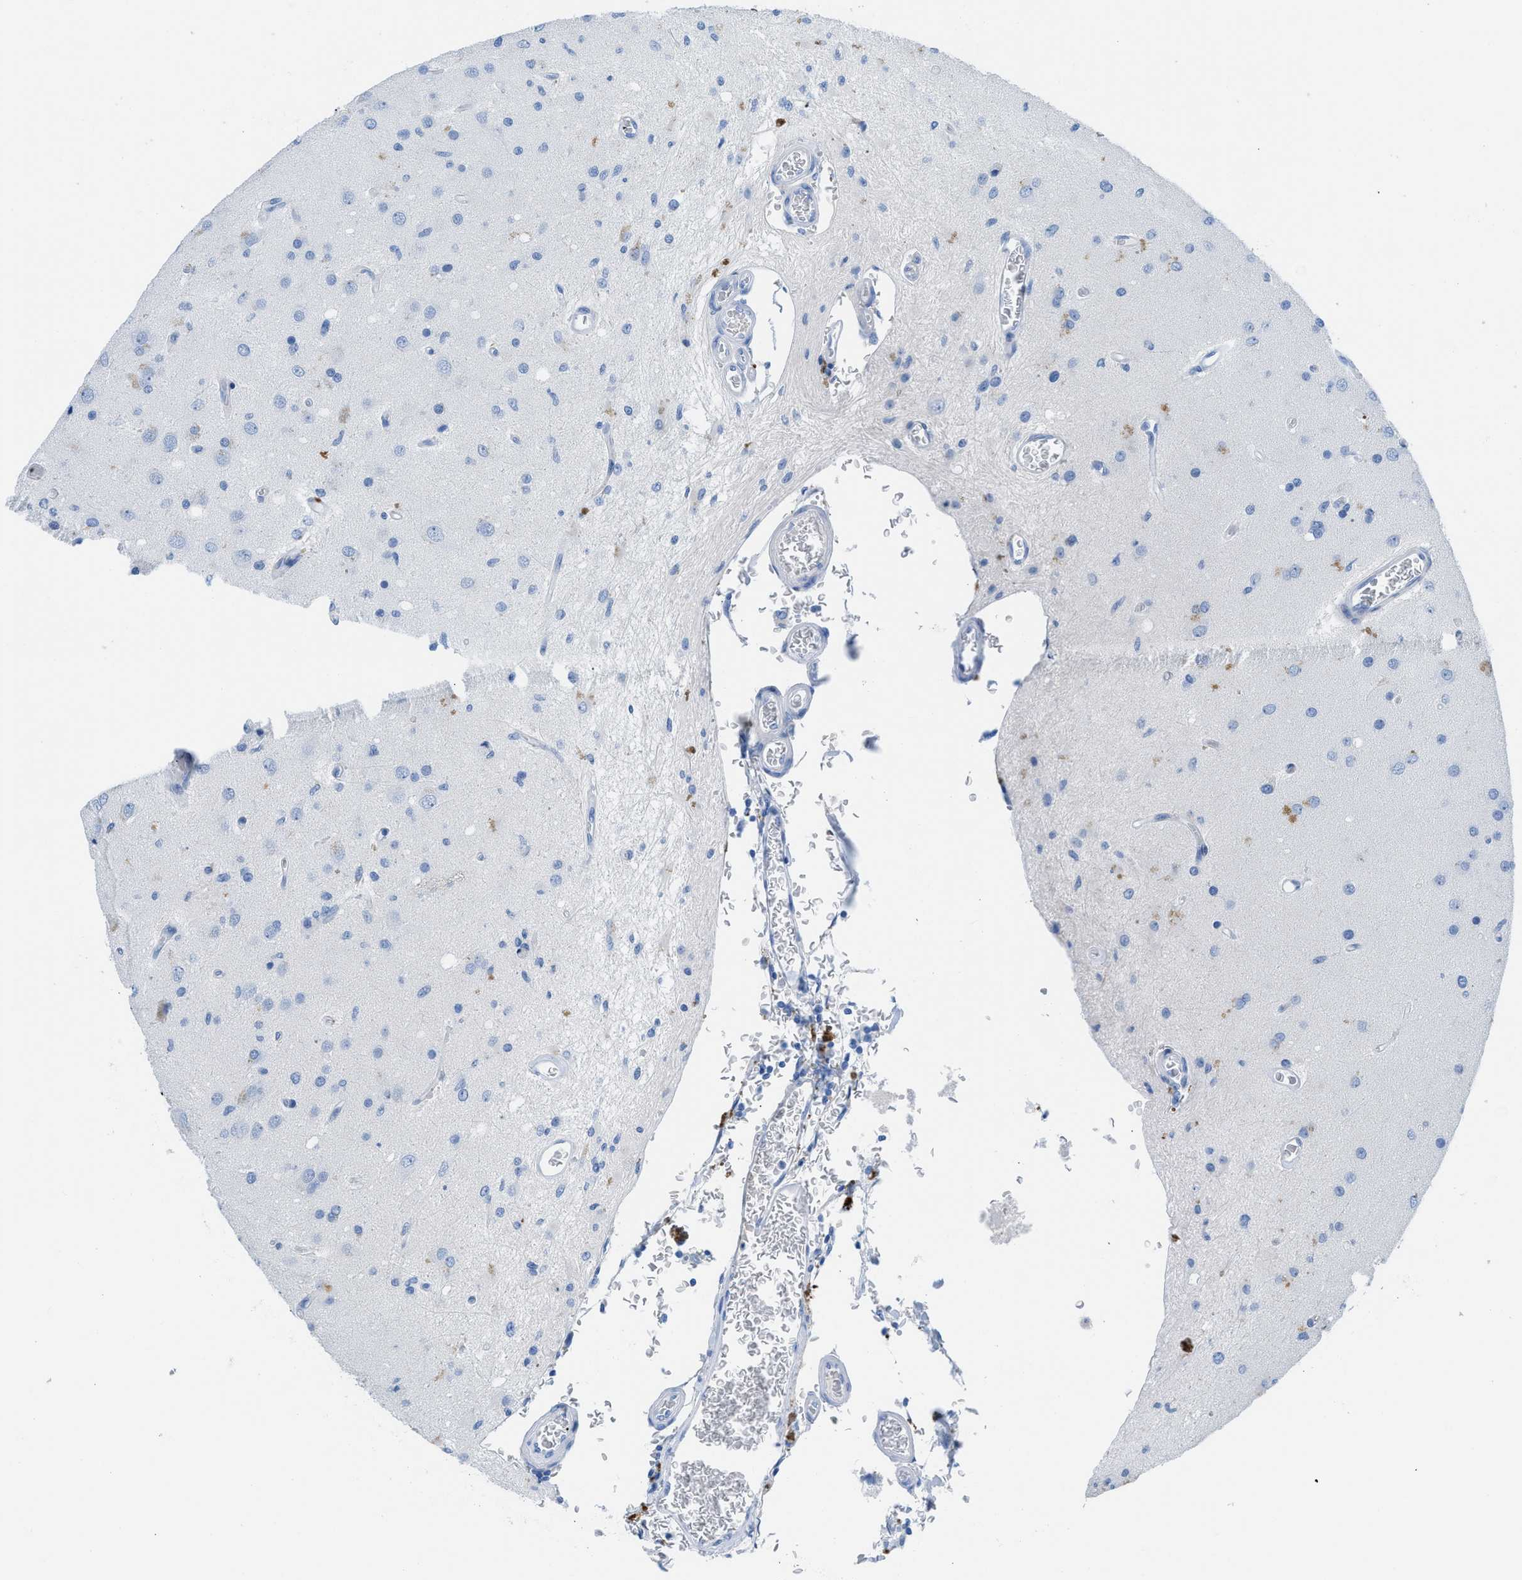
{"staining": {"intensity": "negative", "quantity": "none", "location": "none"}, "tissue": "glioma", "cell_type": "Tumor cells", "image_type": "cancer", "snomed": [{"axis": "morphology", "description": "Normal tissue, NOS"}, {"axis": "morphology", "description": "Glioma, malignant, High grade"}, {"axis": "topography", "description": "Cerebral cortex"}], "caption": "Immunohistochemistry of glioma demonstrates no positivity in tumor cells.", "gene": "TCL1A", "patient": {"sex": "male", "age": 77}}